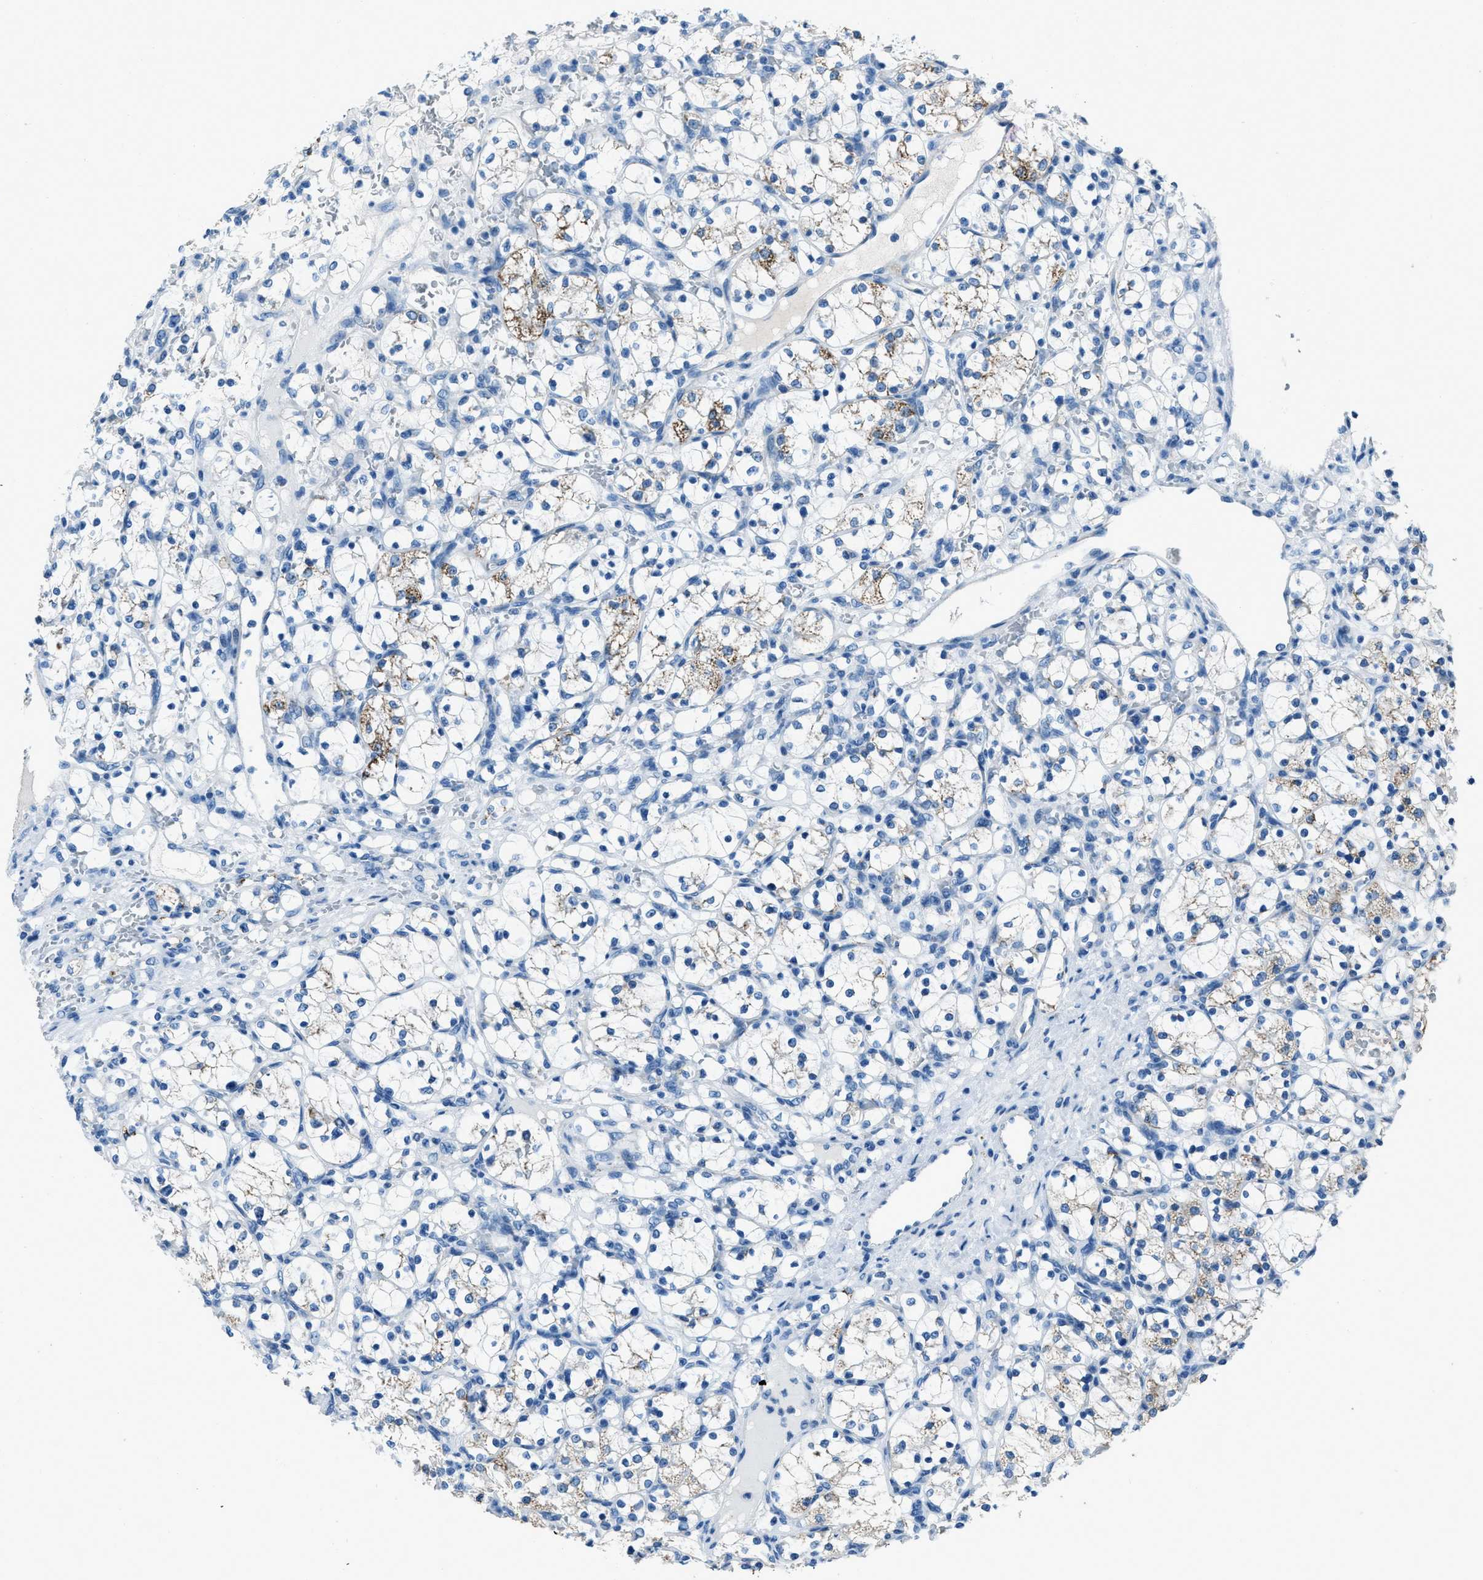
{"staining": {"intensity": "weak", "quantity": "25%-75%", "location": "cytoplasmic/membranous"}, "tissue": "renal cancer", "cell_type": "Tumor cells", "image_type": "cancer", "snomed": [{"axis": "morphology", "description": "Adenocarcinoma, NOS"}, {"axis": "topography", "description": "Kidney"}], "caption": "A low amount of weak cytoplasmic/membranous expression is seen in about 25%-75% of tumor cells in renal cancer tissue. The staining is performed using DAB brown chromogen to label protein expression. The nuclei are counter-stained blue using hematoxylin.", "gene": "AMACR", "patient": {"sex": "female", "age": 69}}